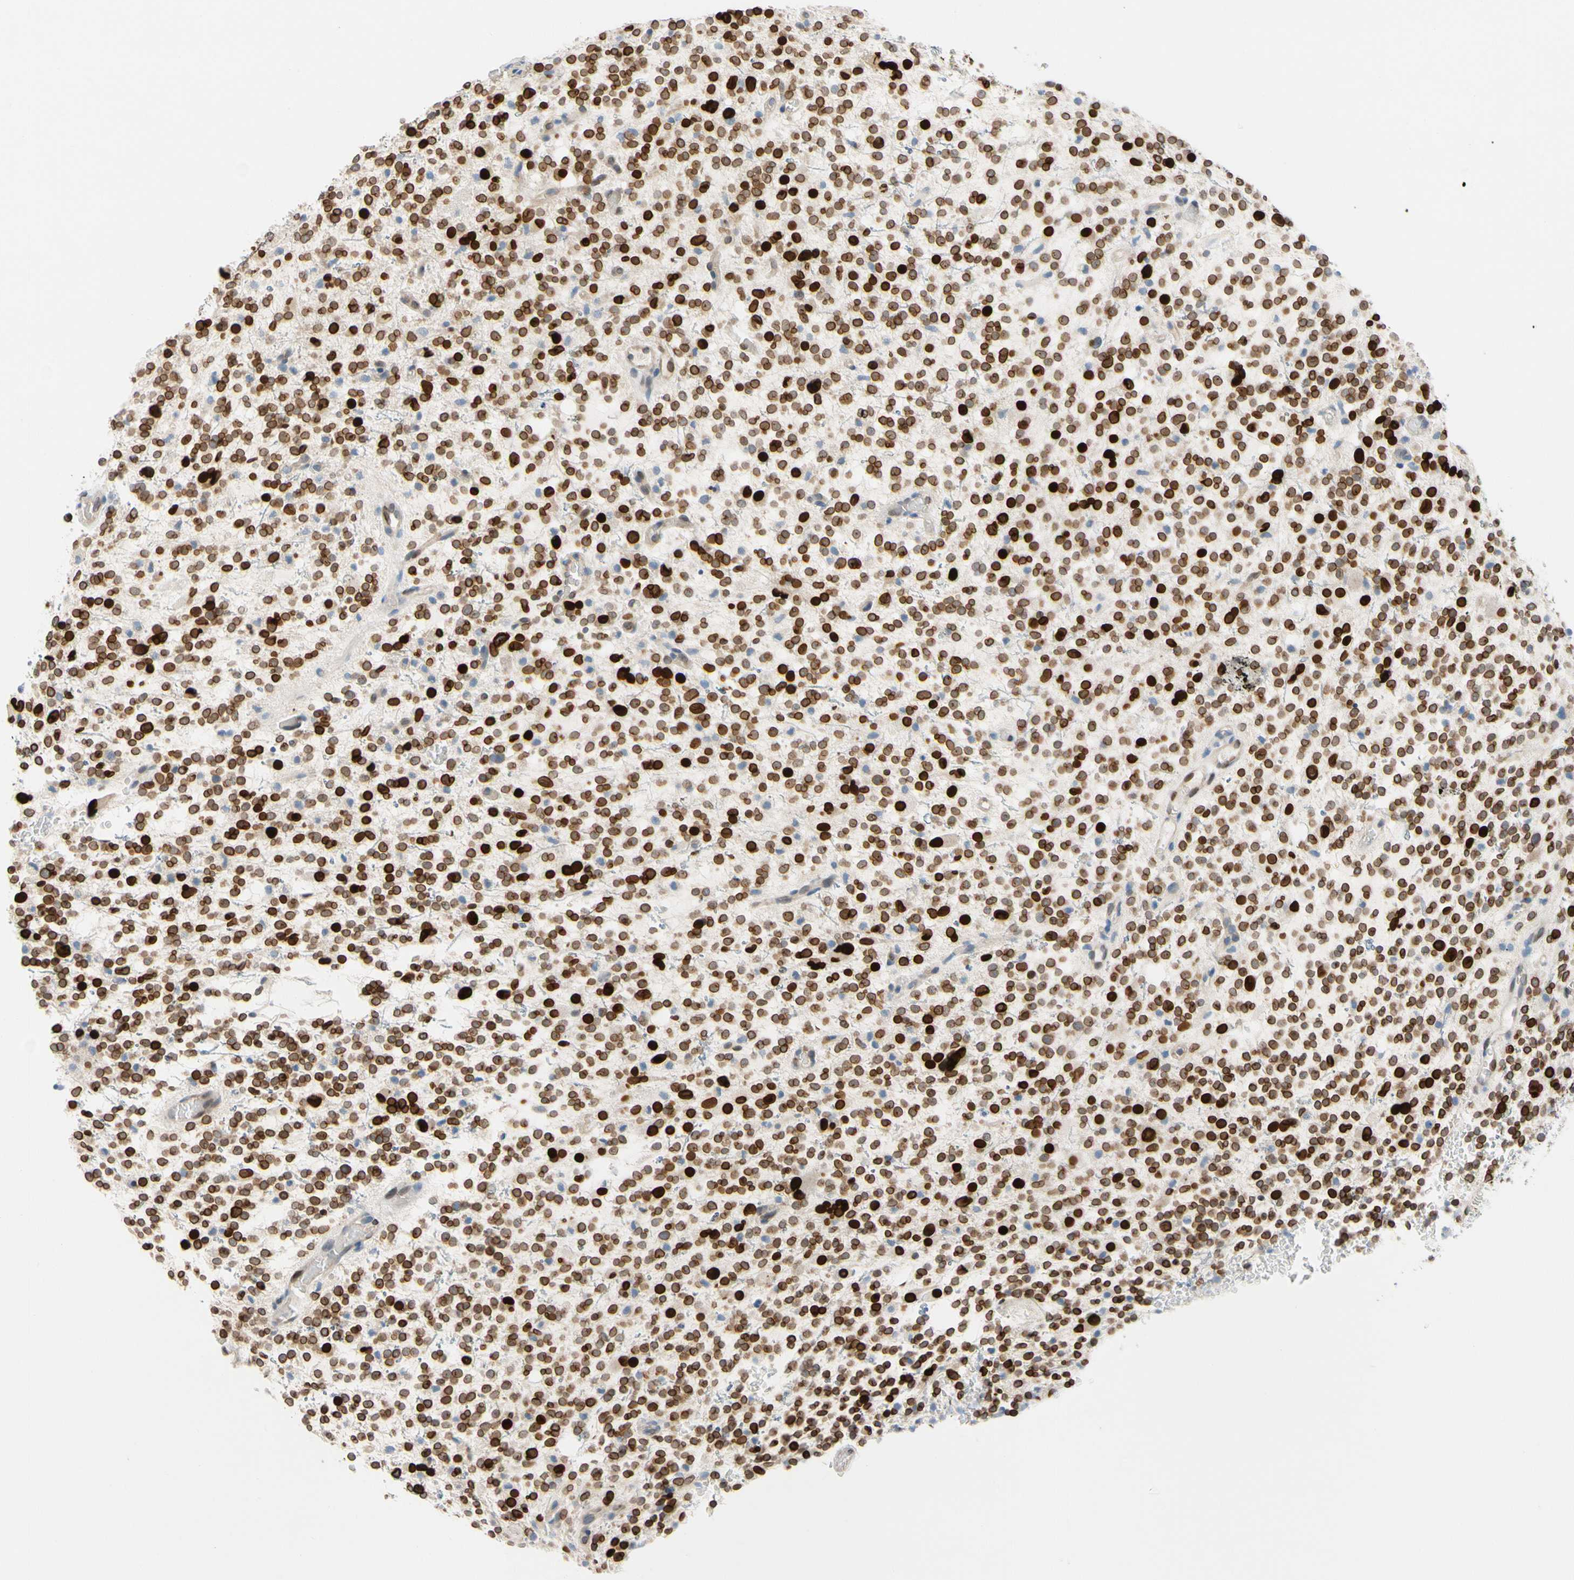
{"staining": {"intensity": "strong", "quantity": ">75%", "location": "cytoplasmic/membranous,nuclear"}, "tissue": "glioma", "cell_type": "Tumor cells", "image_type": "cancer", "snomed": [{"axis": "morphology", "description": "Glioma, malignant, High grade"}, {"axis": "topography", "description": "Brain"}], "caption": "Immunohistochemical staining of human malignant glioma (high-grade) reveals high levels of strong cytoplasmic/membranous and nuclear staining in about >75% of tumor cells. (IHC, brightfield microscopy, high magnification).", "gene": "ZNF132", "patient": {"sex": "male", "age": 48}}